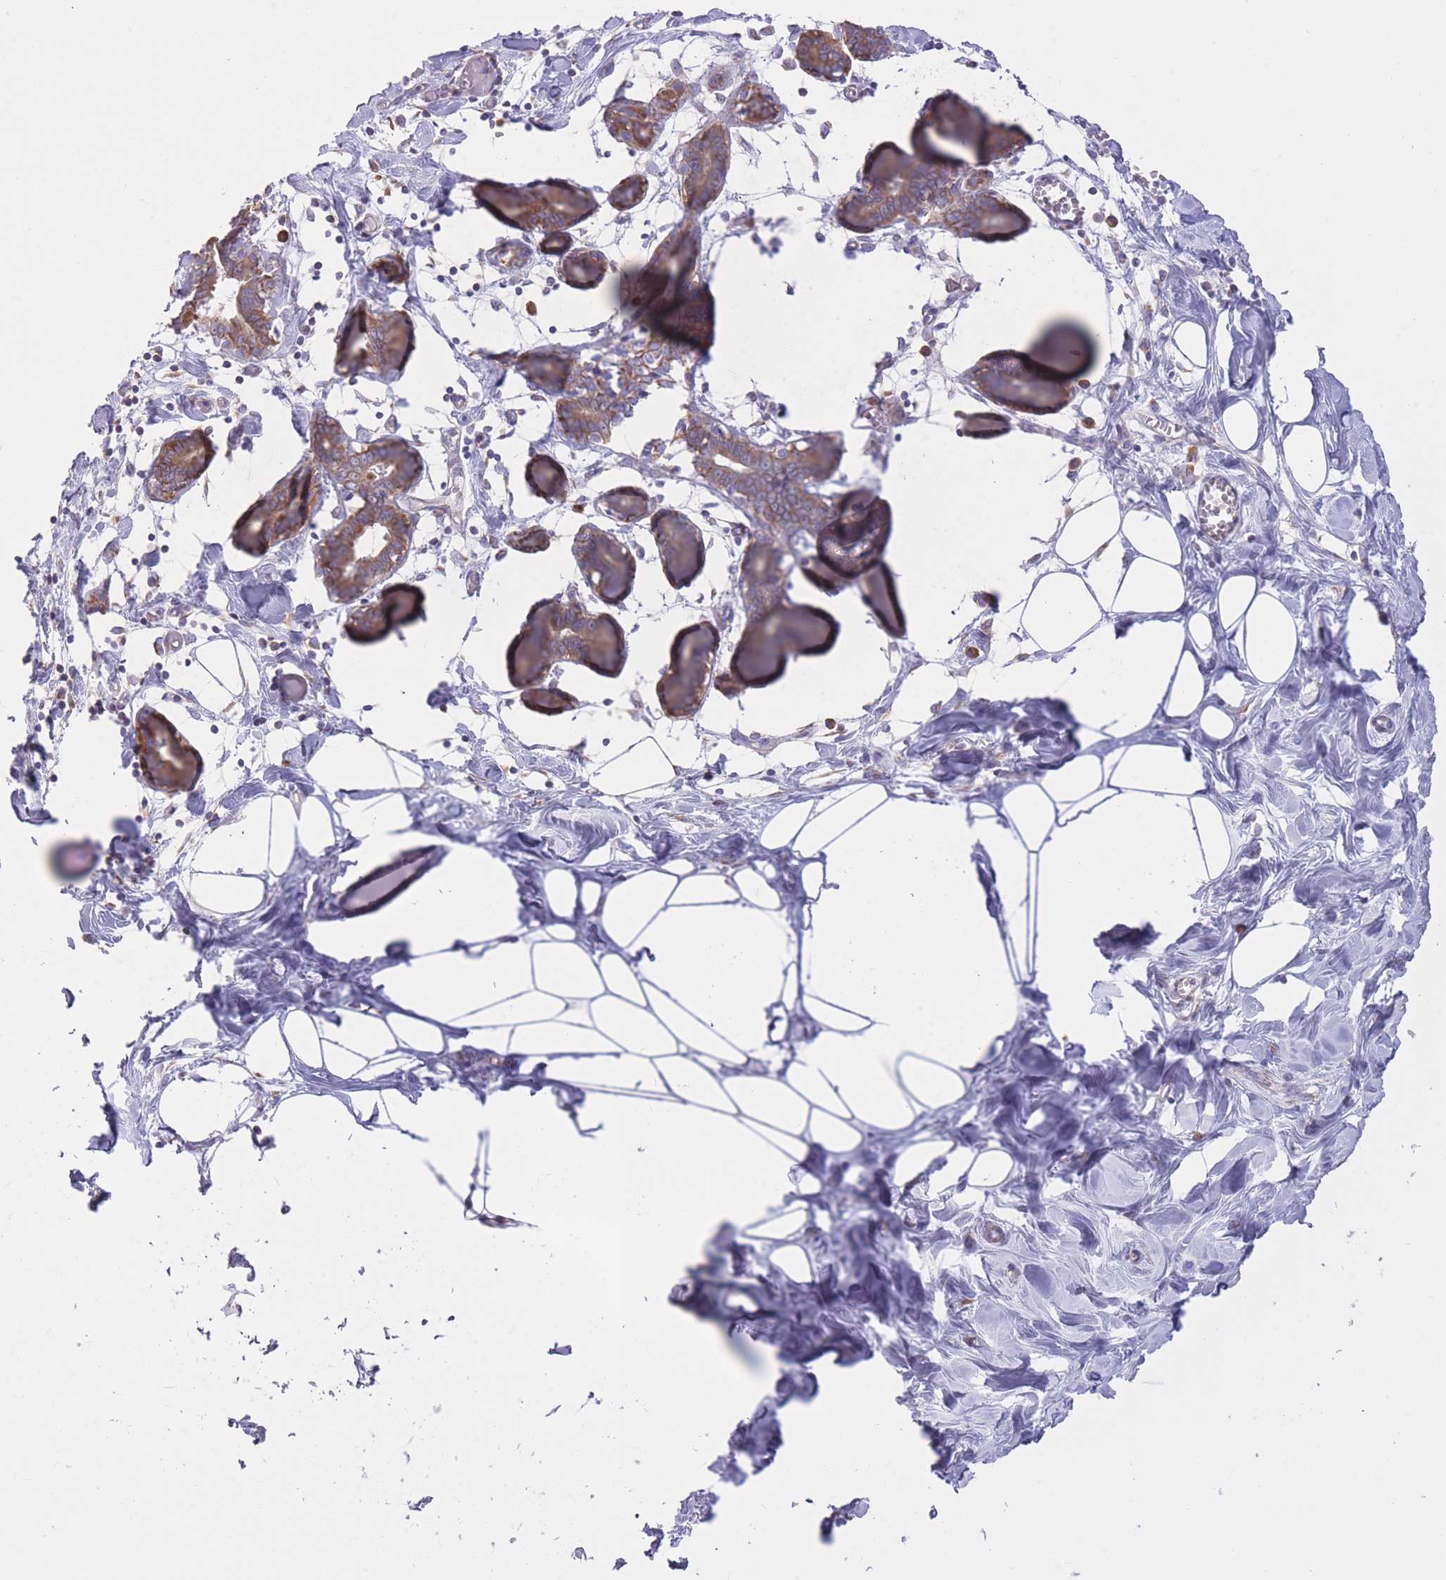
{"staining": {"intensity": "negative", "quantity": "none", "location": "none"}, "tissue": "breast", "cell_type": "Adipocytes", "image_type": "normal", "snomed": [{"axis": "morphology", "description": "Normal tissue, NOS"}, {"axis": "topography", "description": "Breast"}], "caption": "Breast was stained to show a protein in brown. There is no significant staining in adipocytes. (DAB (3,3'-diaminobenzidine) immunohistochemistry visualized using brightfield microscopy, high magnification).", "gene": "ZNF501", "patient": {"sex": "female", "age": 27}}